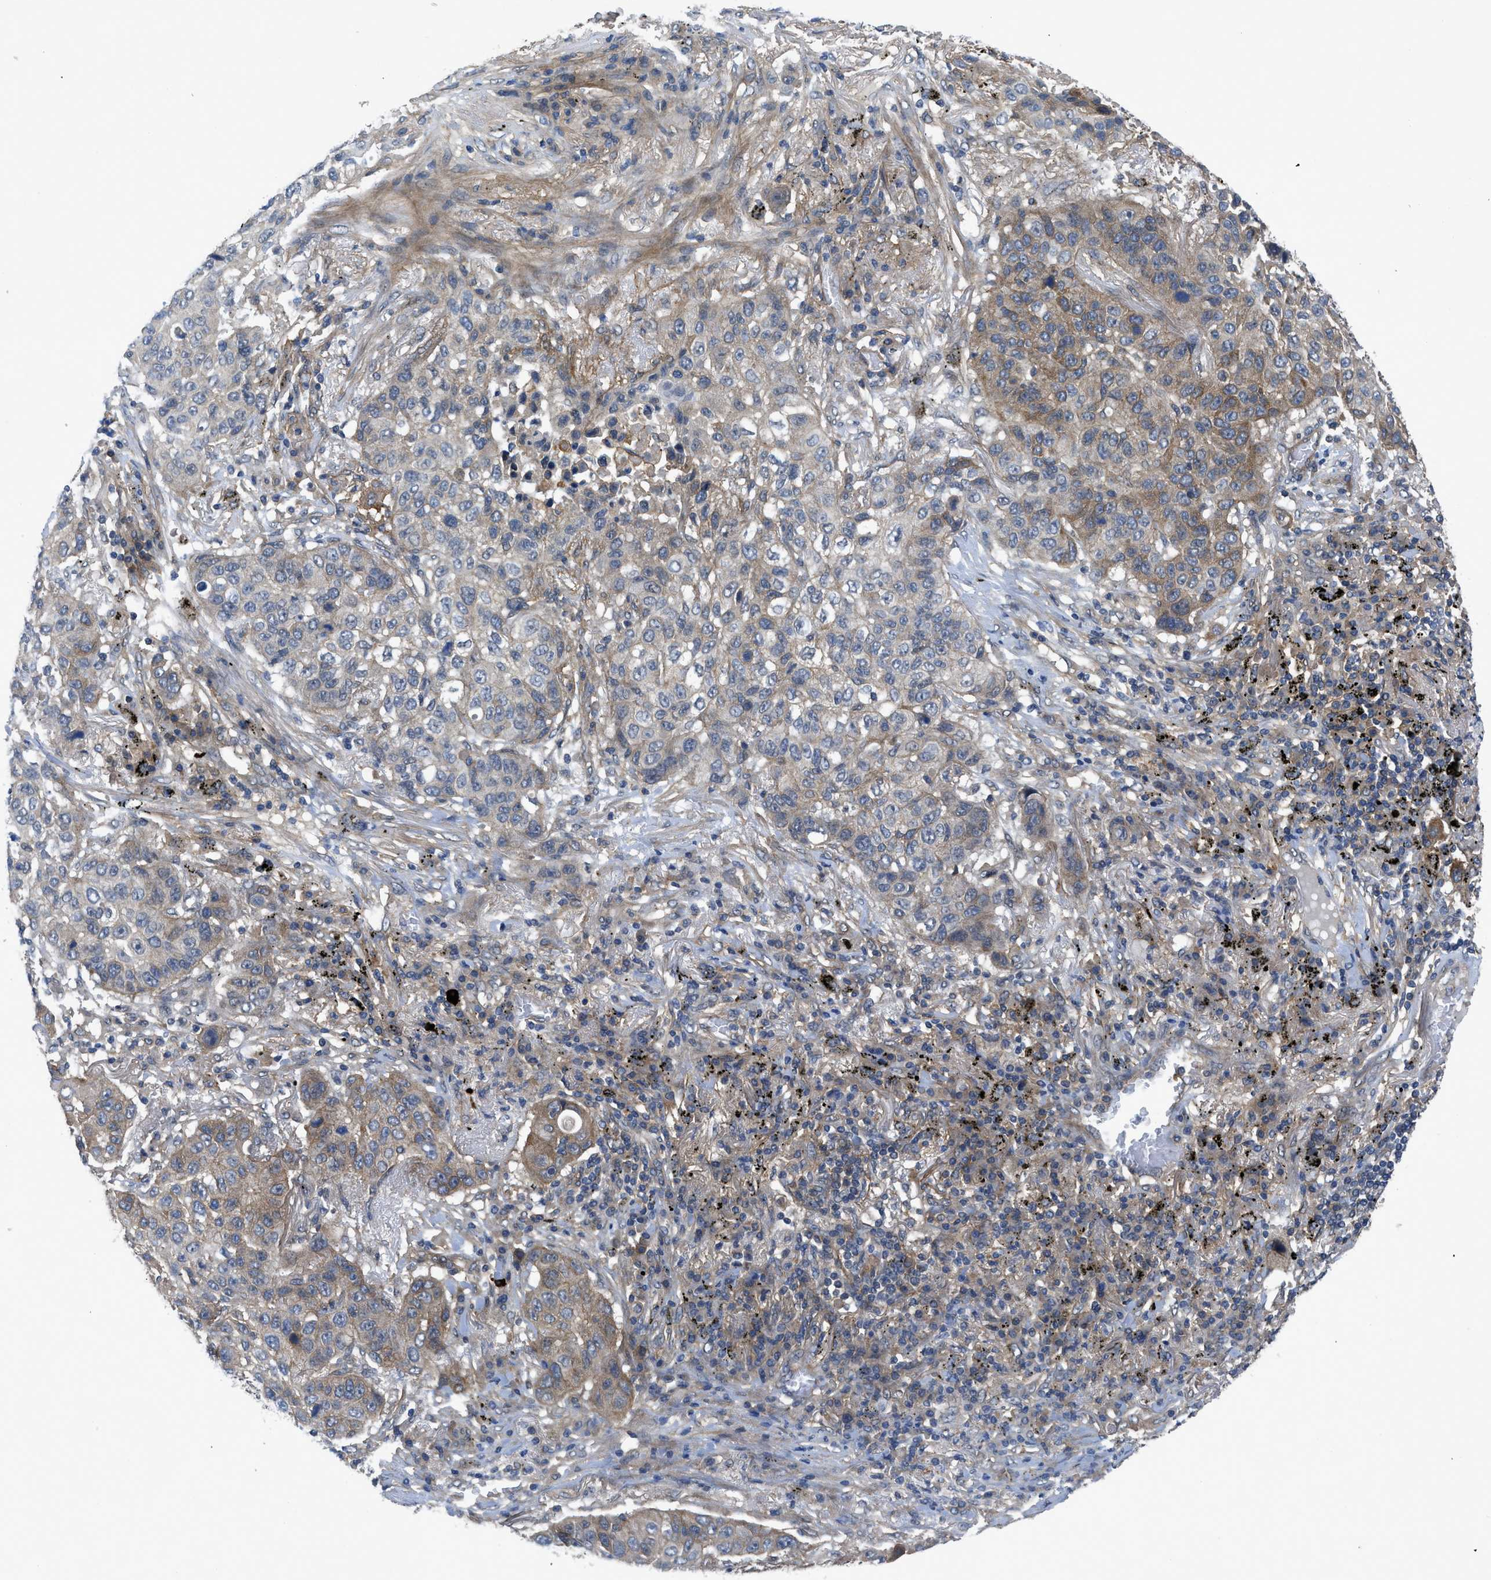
{"staining": {"intensity": "weak", "quantity": "25%-75%", "location": "cytoplasmic/membranous"}, "tissue": "lung cancer", "cell_type": "Tumor cells", "image_type": "cancer", "snomed": [{"axis": "morphology", "description": "Squamous cell carcinoma, NOS"}, {"axis": "topography", "description": "Lung"}], "caption": "About 25%-75% of tumor cells in lung cancer (squamous cell carcinoma) exhibit weak cytoplasmic/membranous protein positivity as visualized by brown immunohistochemical staining.", "gene": "PANX1", "patient": {"sex": "male", "age": 57}}